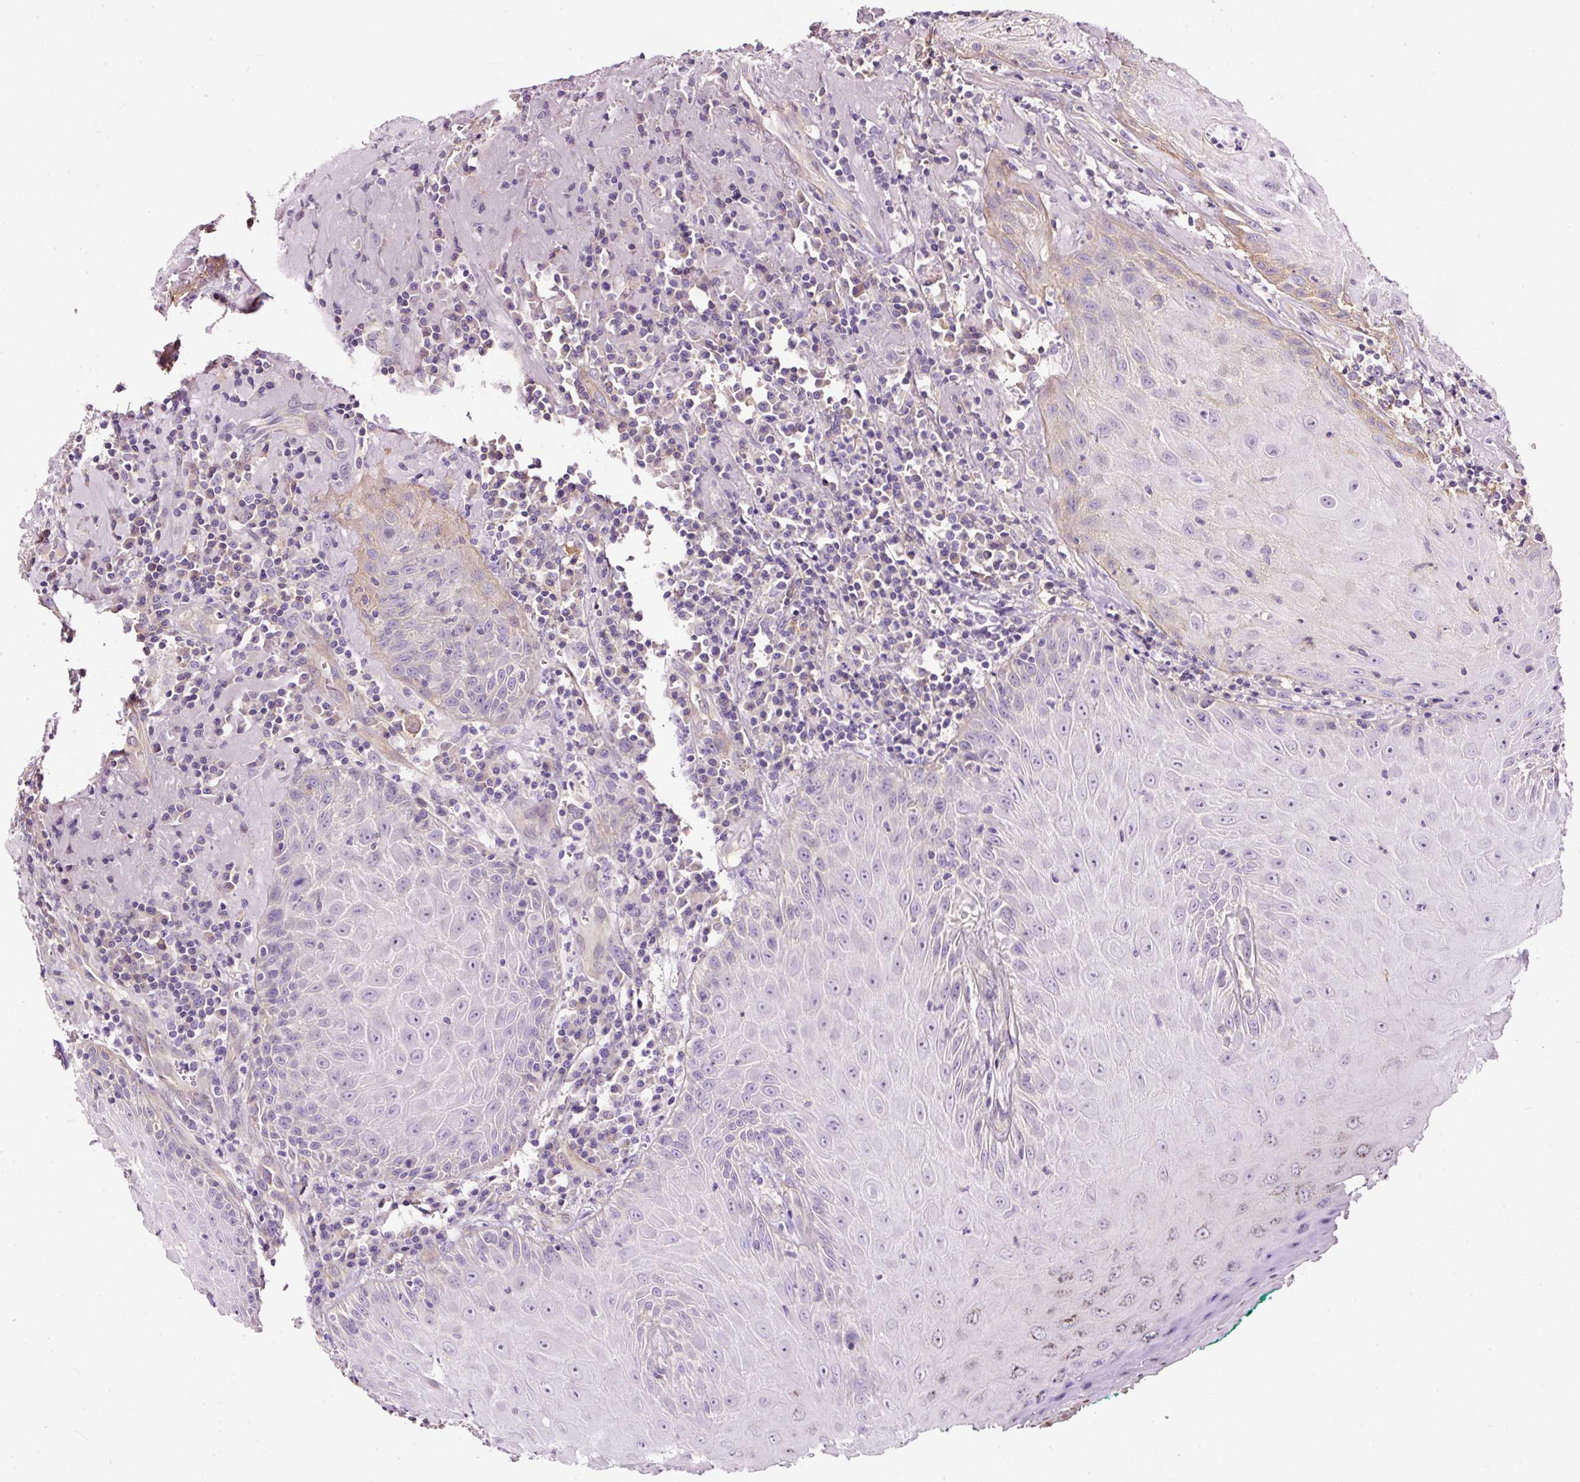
{"staining": {"intensity": "weak", "quantity": "<25%", "location": "cytoplasmic/membranous"}, "tissue": "head and neck cancer", "cell_type": "Tumor cells", "image_type": "cancer", "snomed": [{"axis": "morphology", "description": "Normal tissue, NOS"}, {"axis": "morphology", "description": "Squamous cell carcinoma, NOS"}, {"axis": "topography", "description": "Oral tissue"}, {"axis": "topography", "description": "Head-Neck"}], "caption": "Tumor cells show no significant protein staining in head and neck cancer. Nuclei are stained in blue.", "gene": "USHBP1", "patient": {"sex": "female", "age": 70}}